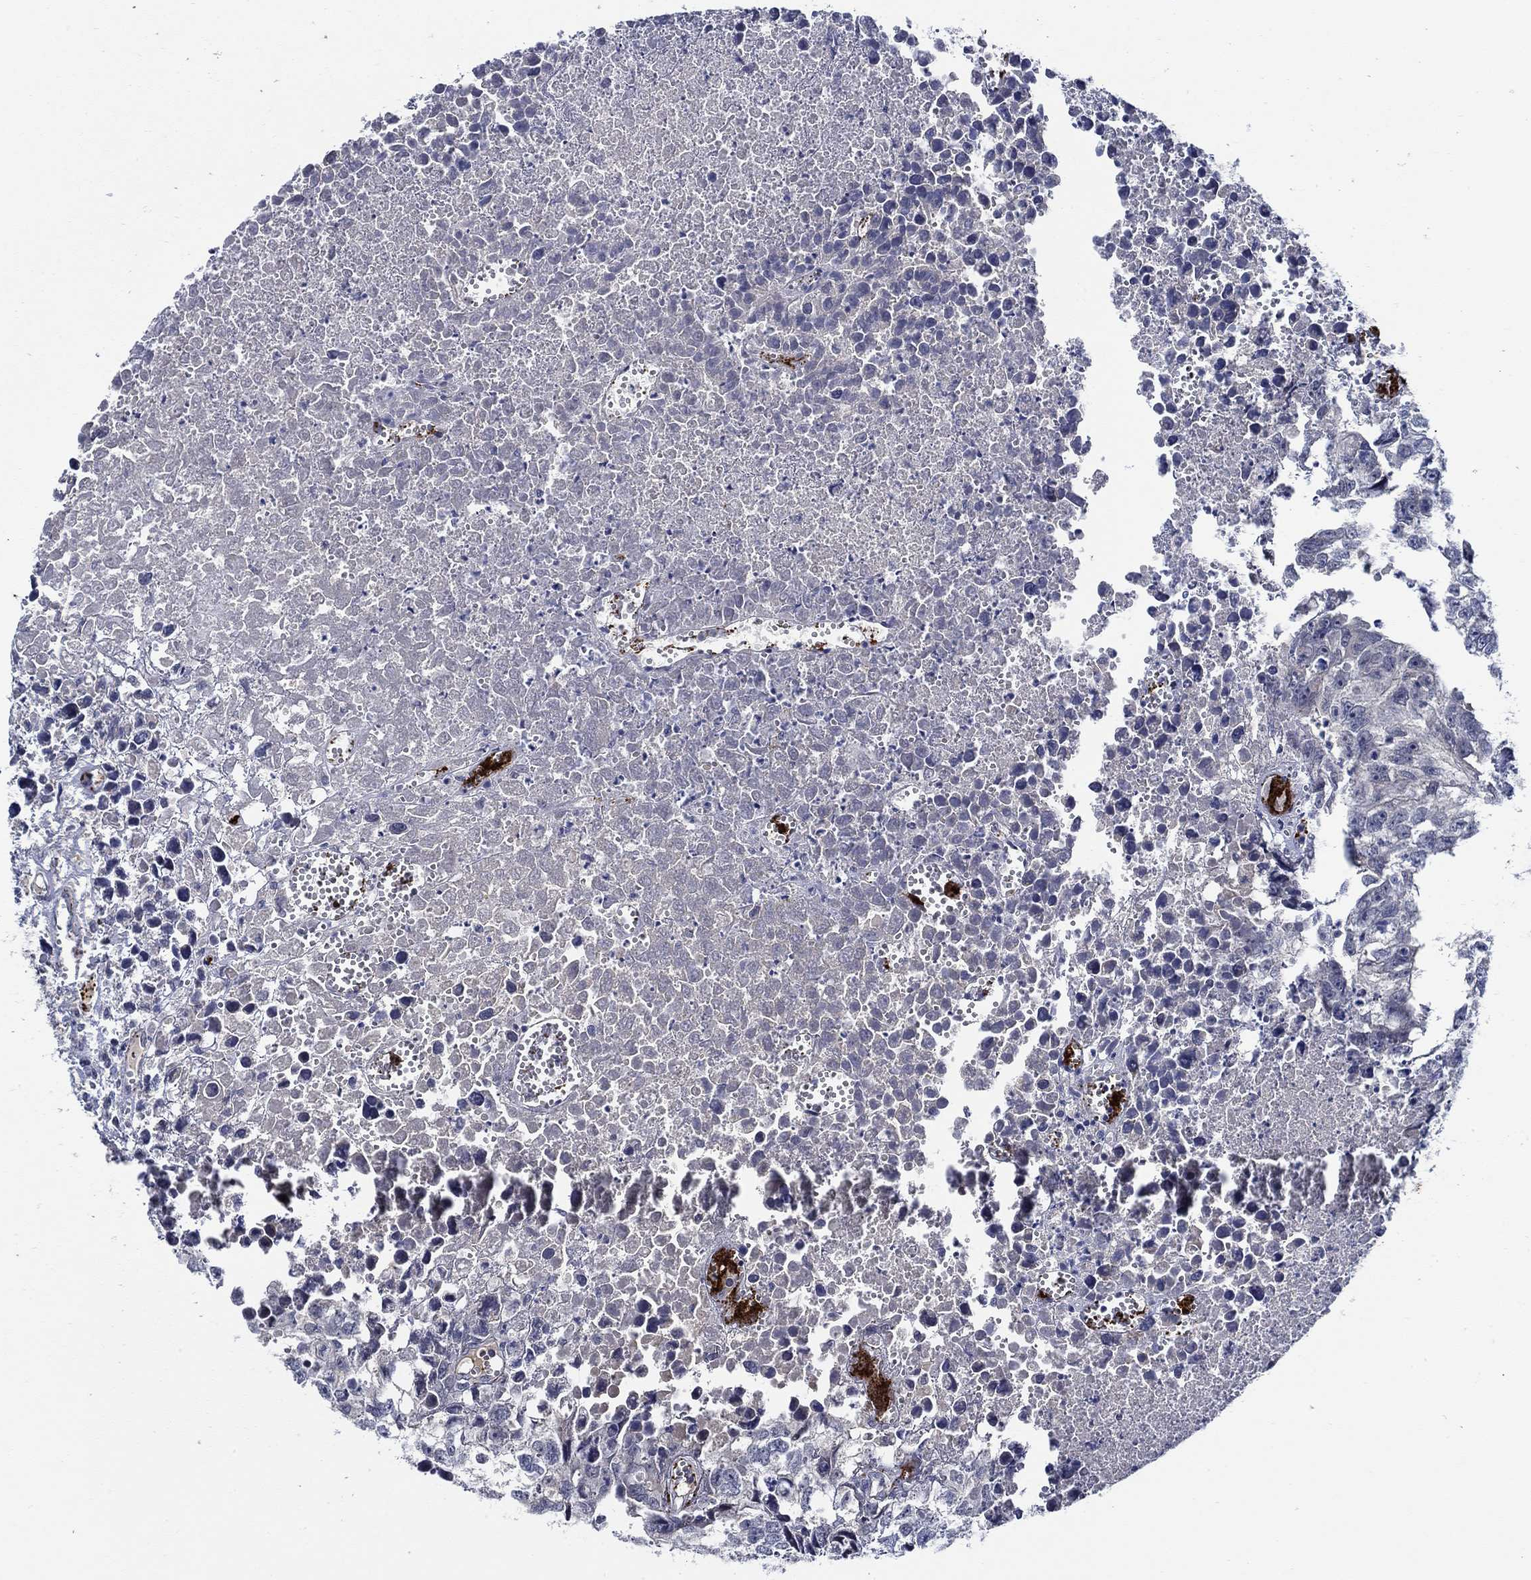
{"staining": {"intensity": "negative", "quantity": "none", "location": "none"}, "tissue": "testis cancer", "cell_type": "Tumor cells", "image_type": "cancer", "snomed": [{"axis": "morphology", "description": "Carcinoma, Embryonal, NOS"}, {"axis": "morphology", "description": "Teratoma, malignant, NOS"}, {"axis": "topography", "description": "Testis"}], "caption": "High magnification brightfield microscopy of testis cancer (malignant teratoma) stained with DAB (3,3'-diaminobenzidine) (brown) and counterstained with hematoxylin (blue): tumor cells show no significant expression. Nuclei are stained in blue.", "gene": "ALOX12", "patient": {"sex": "male", "age": 44}}